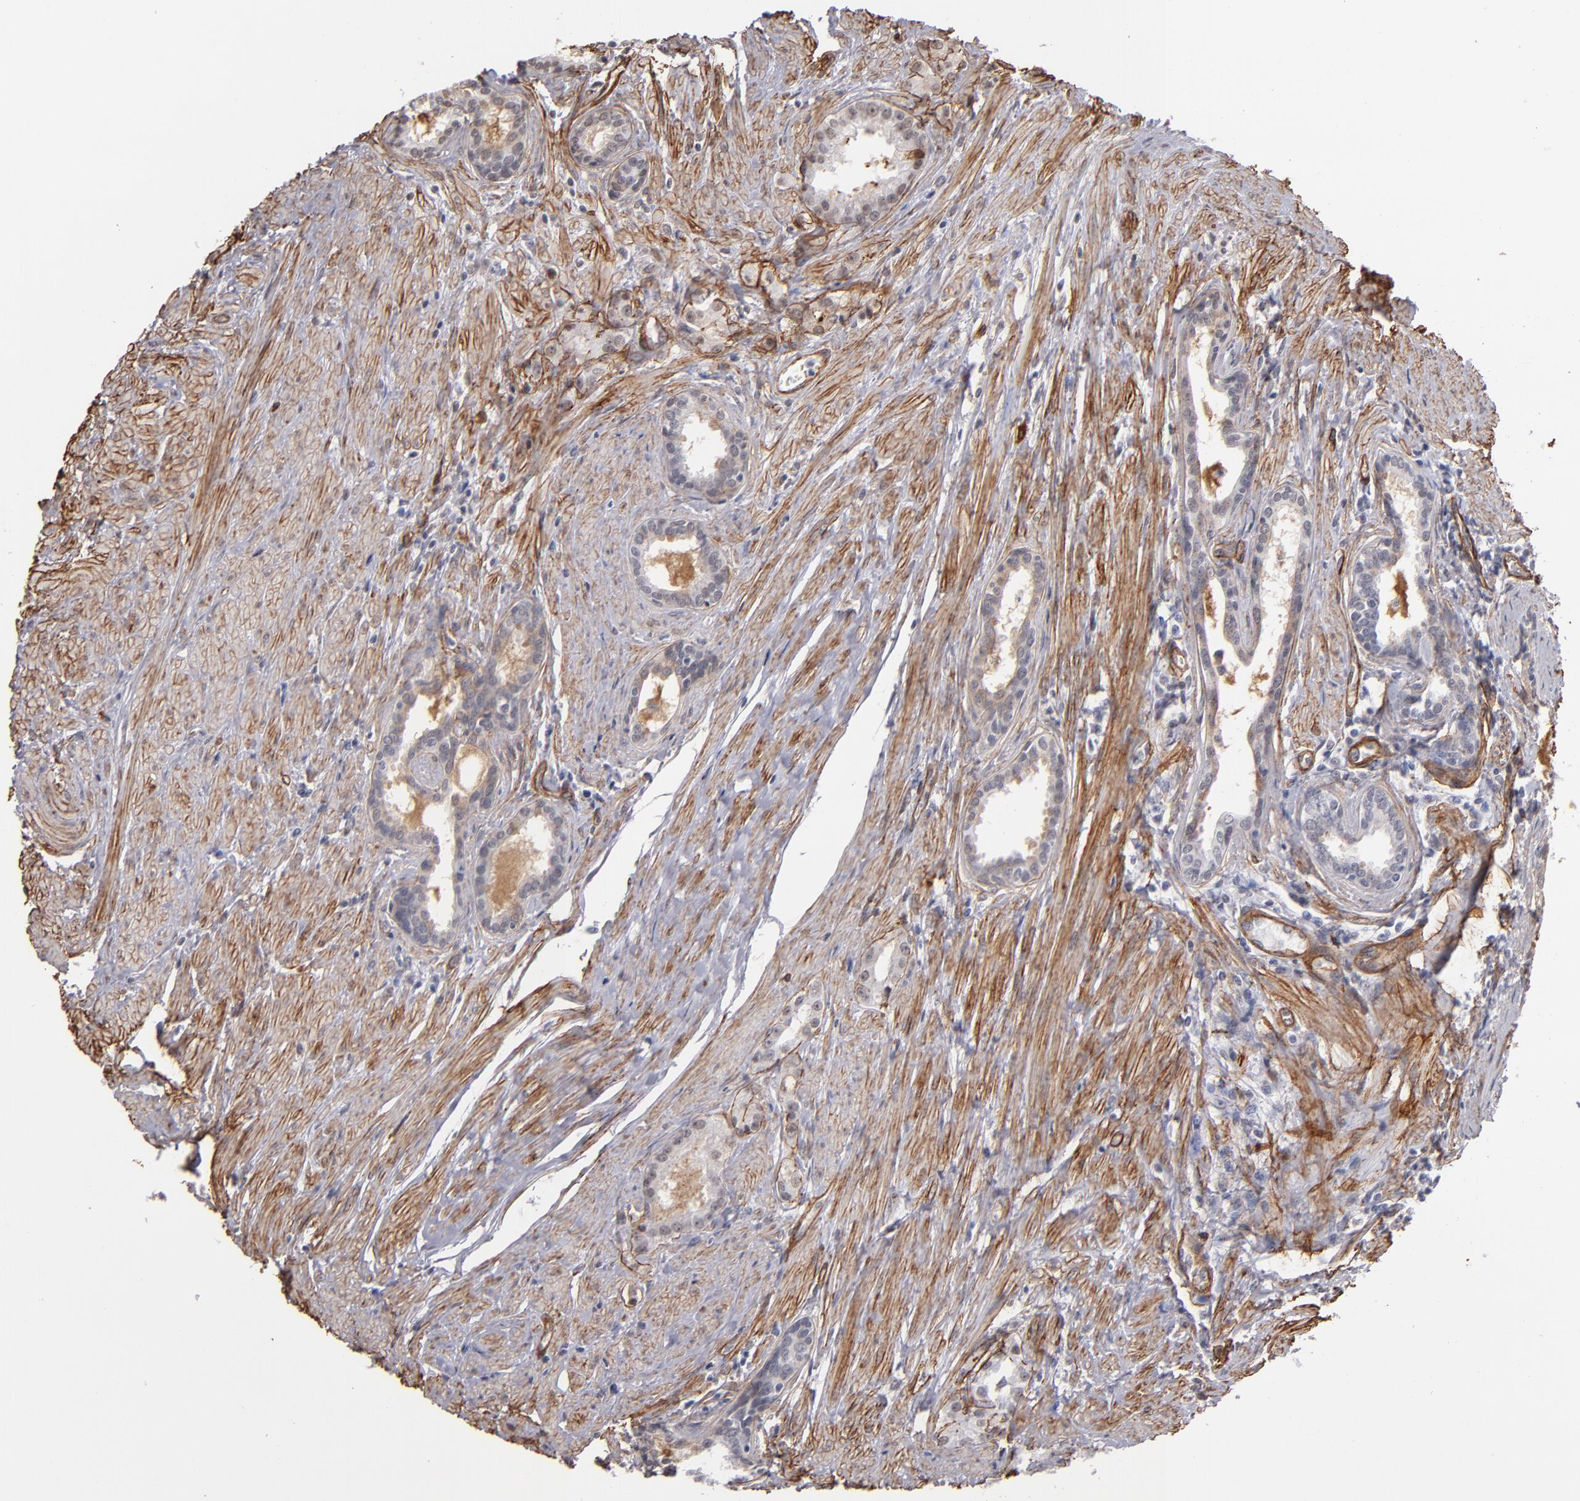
{"staining": {"intensity": "weak", "quantity": "<25%", "location": "cytoplasmic/membranous"}, "tissue": "prostate cancer", "cell_type": "Tumor cells", "image_type": "cancer", "snomed": [{"axis": "morphology", "description": "Adenocarcinoma, Medium grade"}, {"axis": "topography", "description": "Prostate"}], "caption": "Immunohistochemical staining of prostate cancer demonstrates no significant expression in tumor cells.", "gene": "LAMC1", "patient": {"sex": "male", "age": 72}}